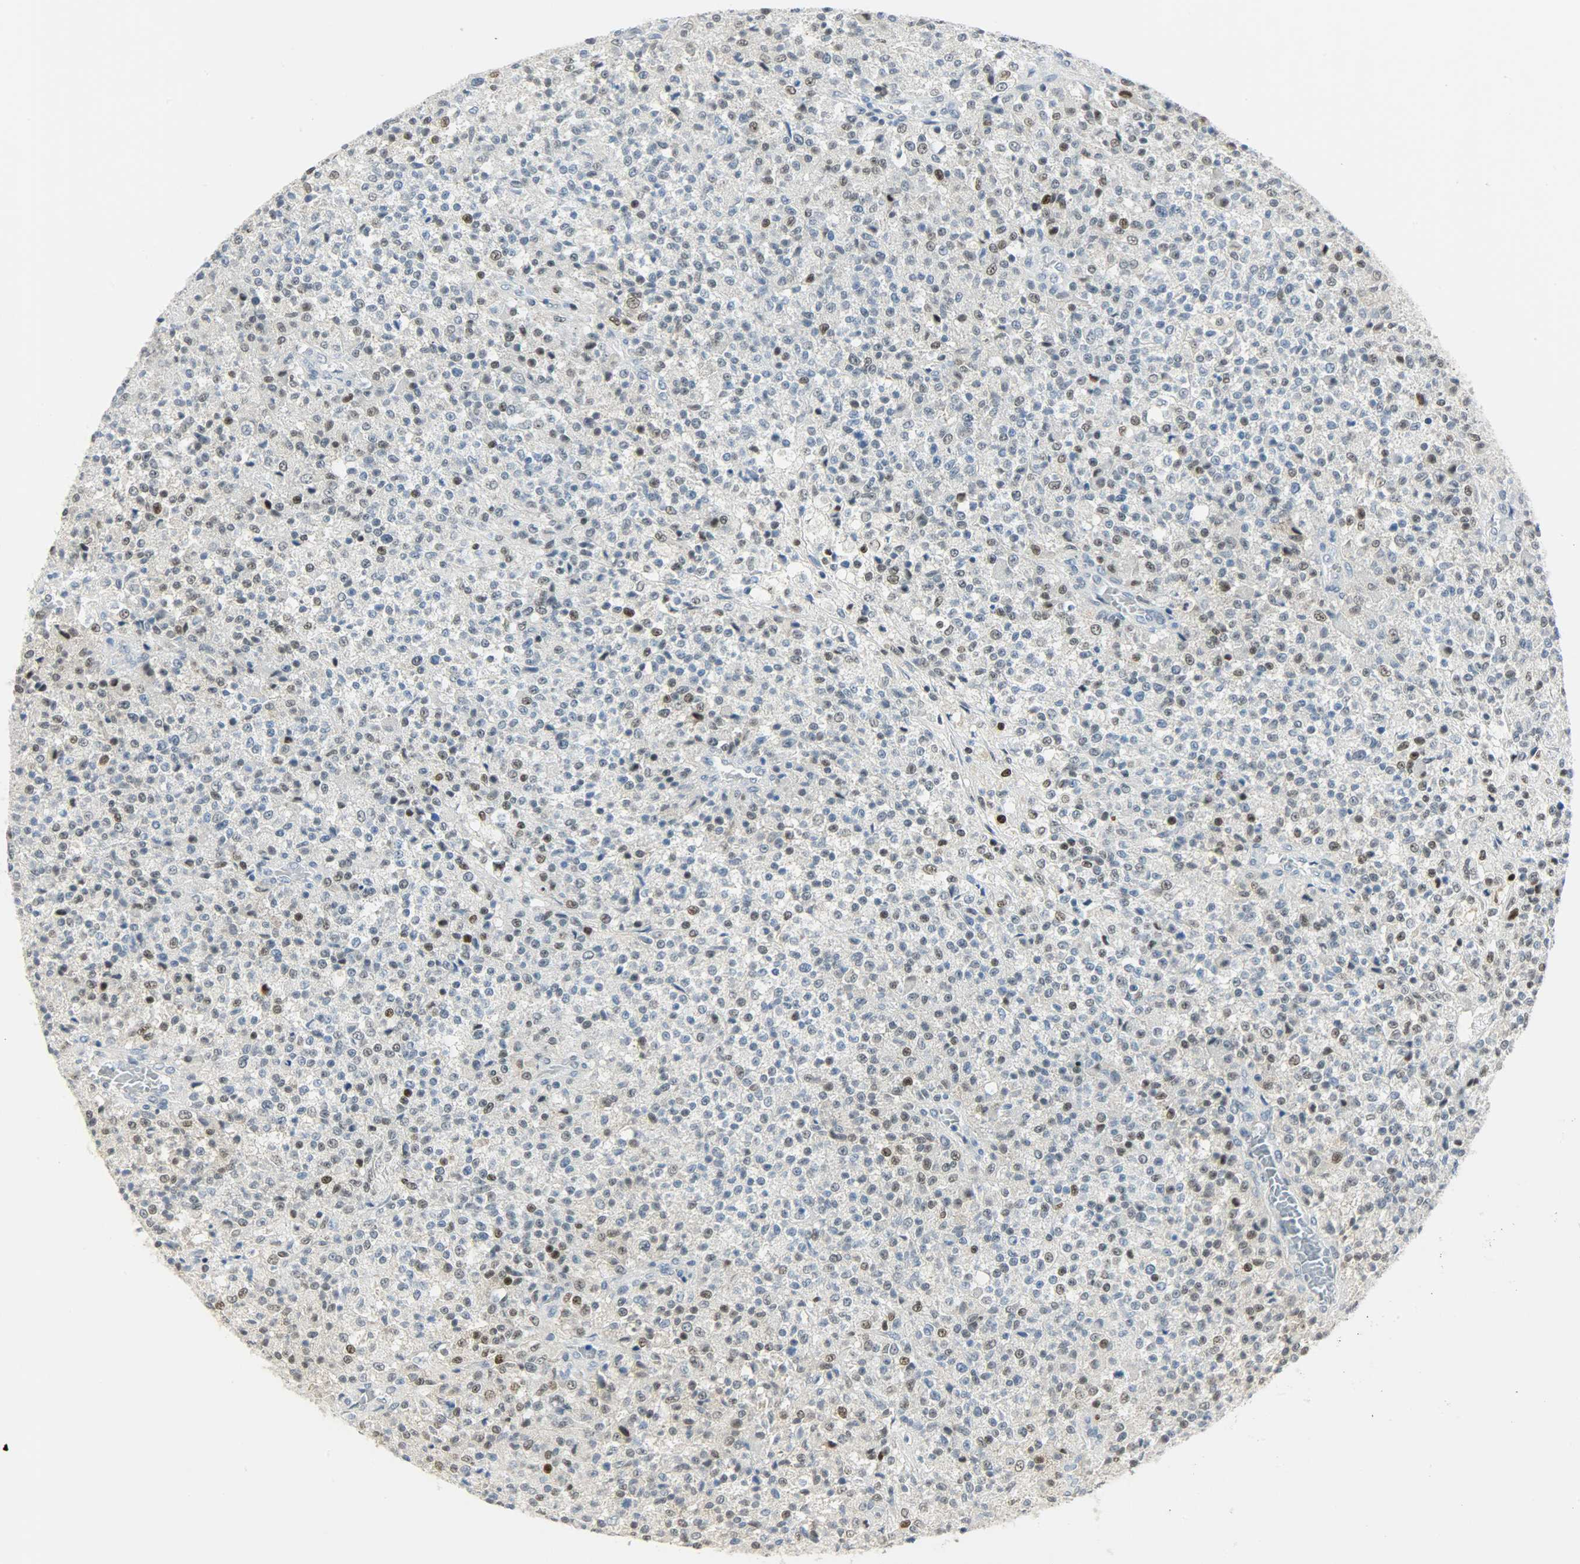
{"staining": {"intensity": "weak", "quantity": "<25%", "location": "nuclear"}, "tissue": "testis cancer", "cell_type": "Tumor cells", "image_type": "cancer", "snomed": [{"axis": "morphology", "description": "Seminoma, NOS"}, {"axis": "topography", "description": "Testis"}], "caption": "Tumor cells show no significant protein staining in testis seminoma.", "gene": "PPARG", "patient": {"sex": "male", "age": 59}}